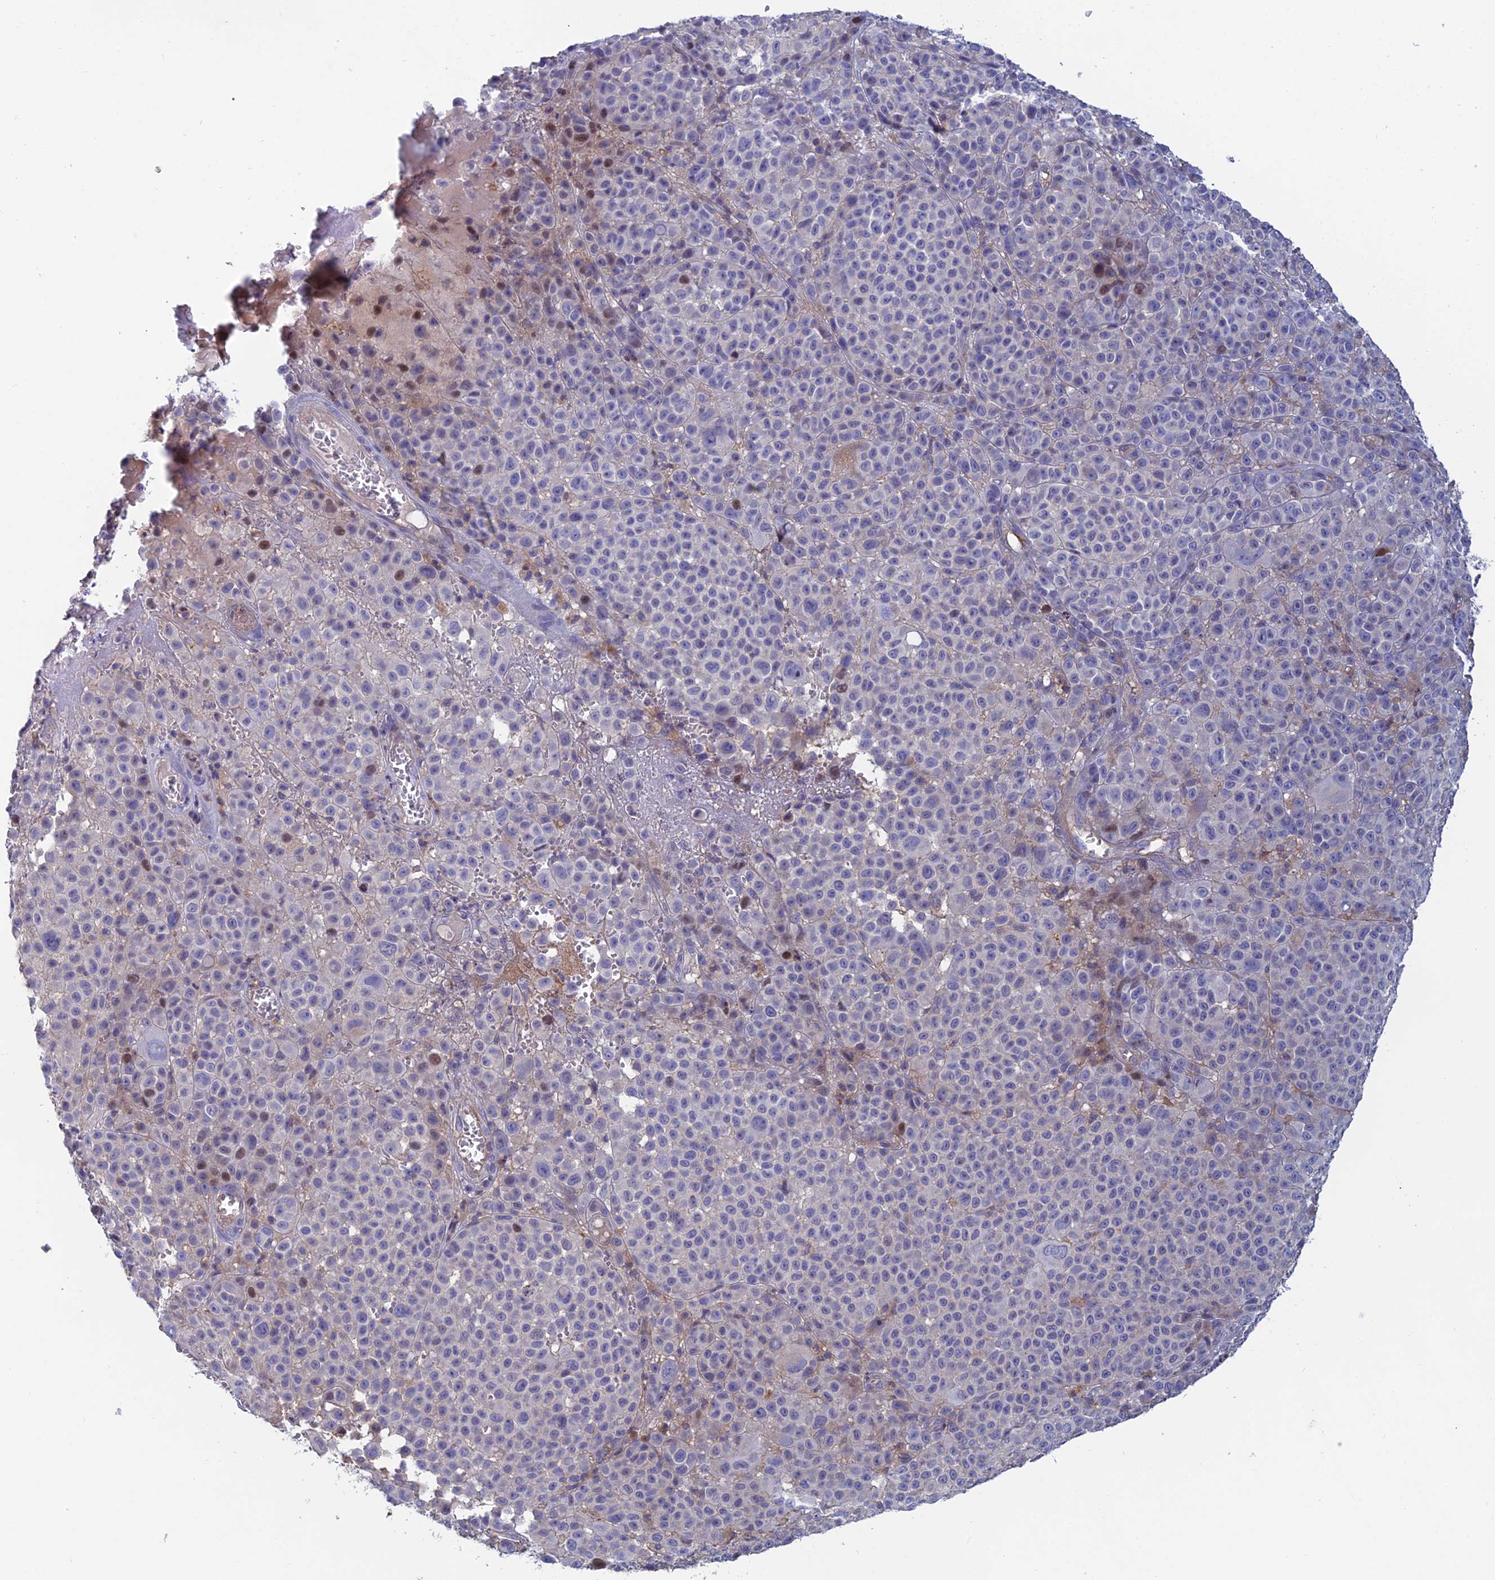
{"staining": {"intensity": "negative", "quantity": "none", "location": "none"}, "tissue": "melanoma", "cell_type": "Tumor cells", "image_type": "cancer", "snomed": [{"axis": "morphology", "description": "Malignant melanoma, NOS"}, {"axis": "topography", "description": "Skin"}], "caption": "Malignant melanoma was stained to show a protein in brown. There is no significant staining in tumor cells.", "gene": "C15orf62", "patient": {"sex": "female", "age": 94}}